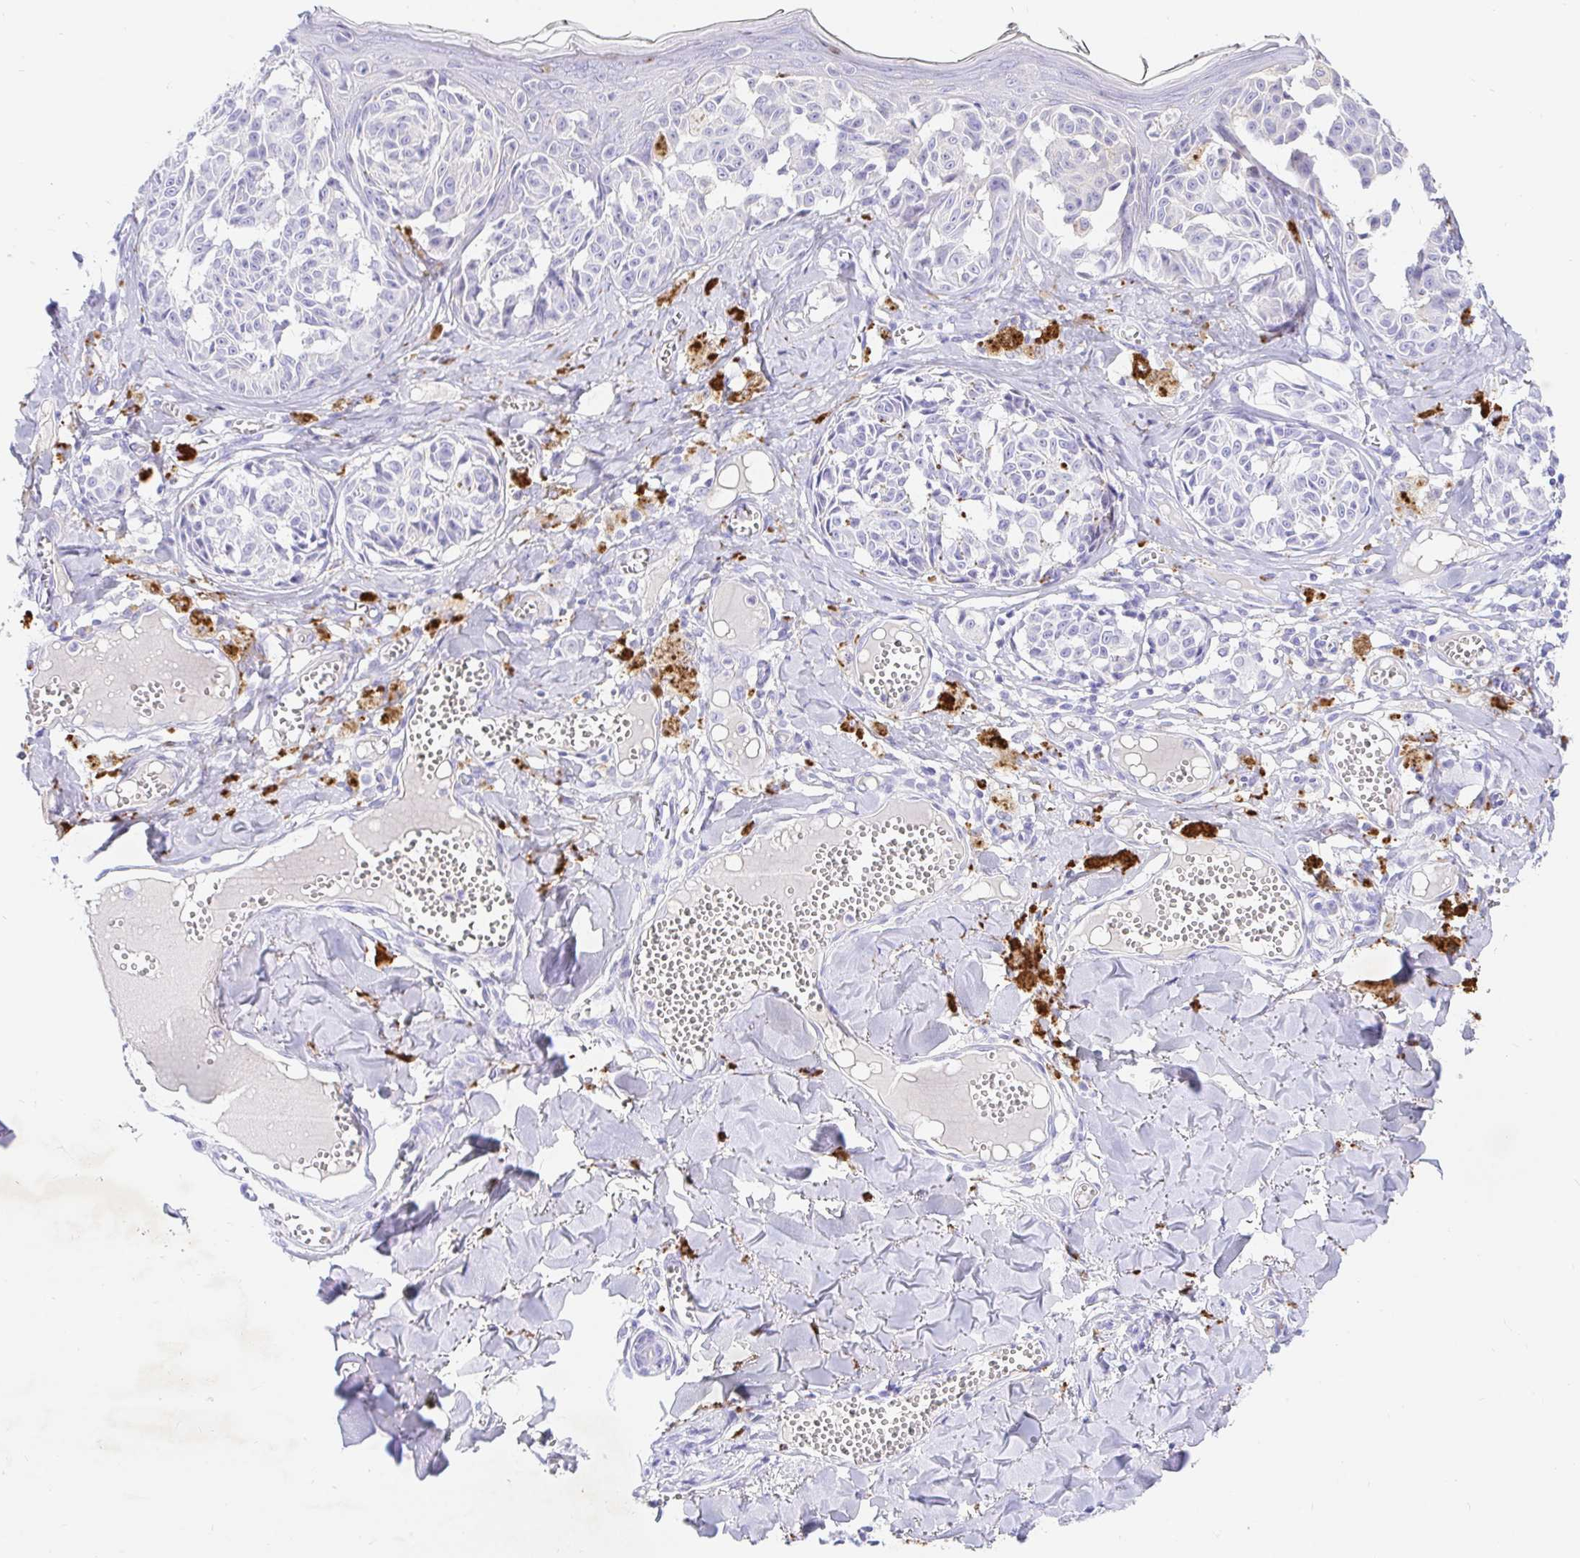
{"staining": {"intensity": "negative", "quantity": "none", "location": "none"}, "tissue": "melanoma", "cell_type": "Tumor cells", "image_type": "cancer", "snomed": [{"axis": "morphology", "description": "Malignant melanoma, NOS"}, {"axis": "topography", "description": "Skin"}], "caption": "A high-resolution image shows IHC staining of malignant melanoma, which exhibits no significant positivity in tumor cells.", "gene": "NR2E1", "patient": {"sex": "female", "age": 43}}